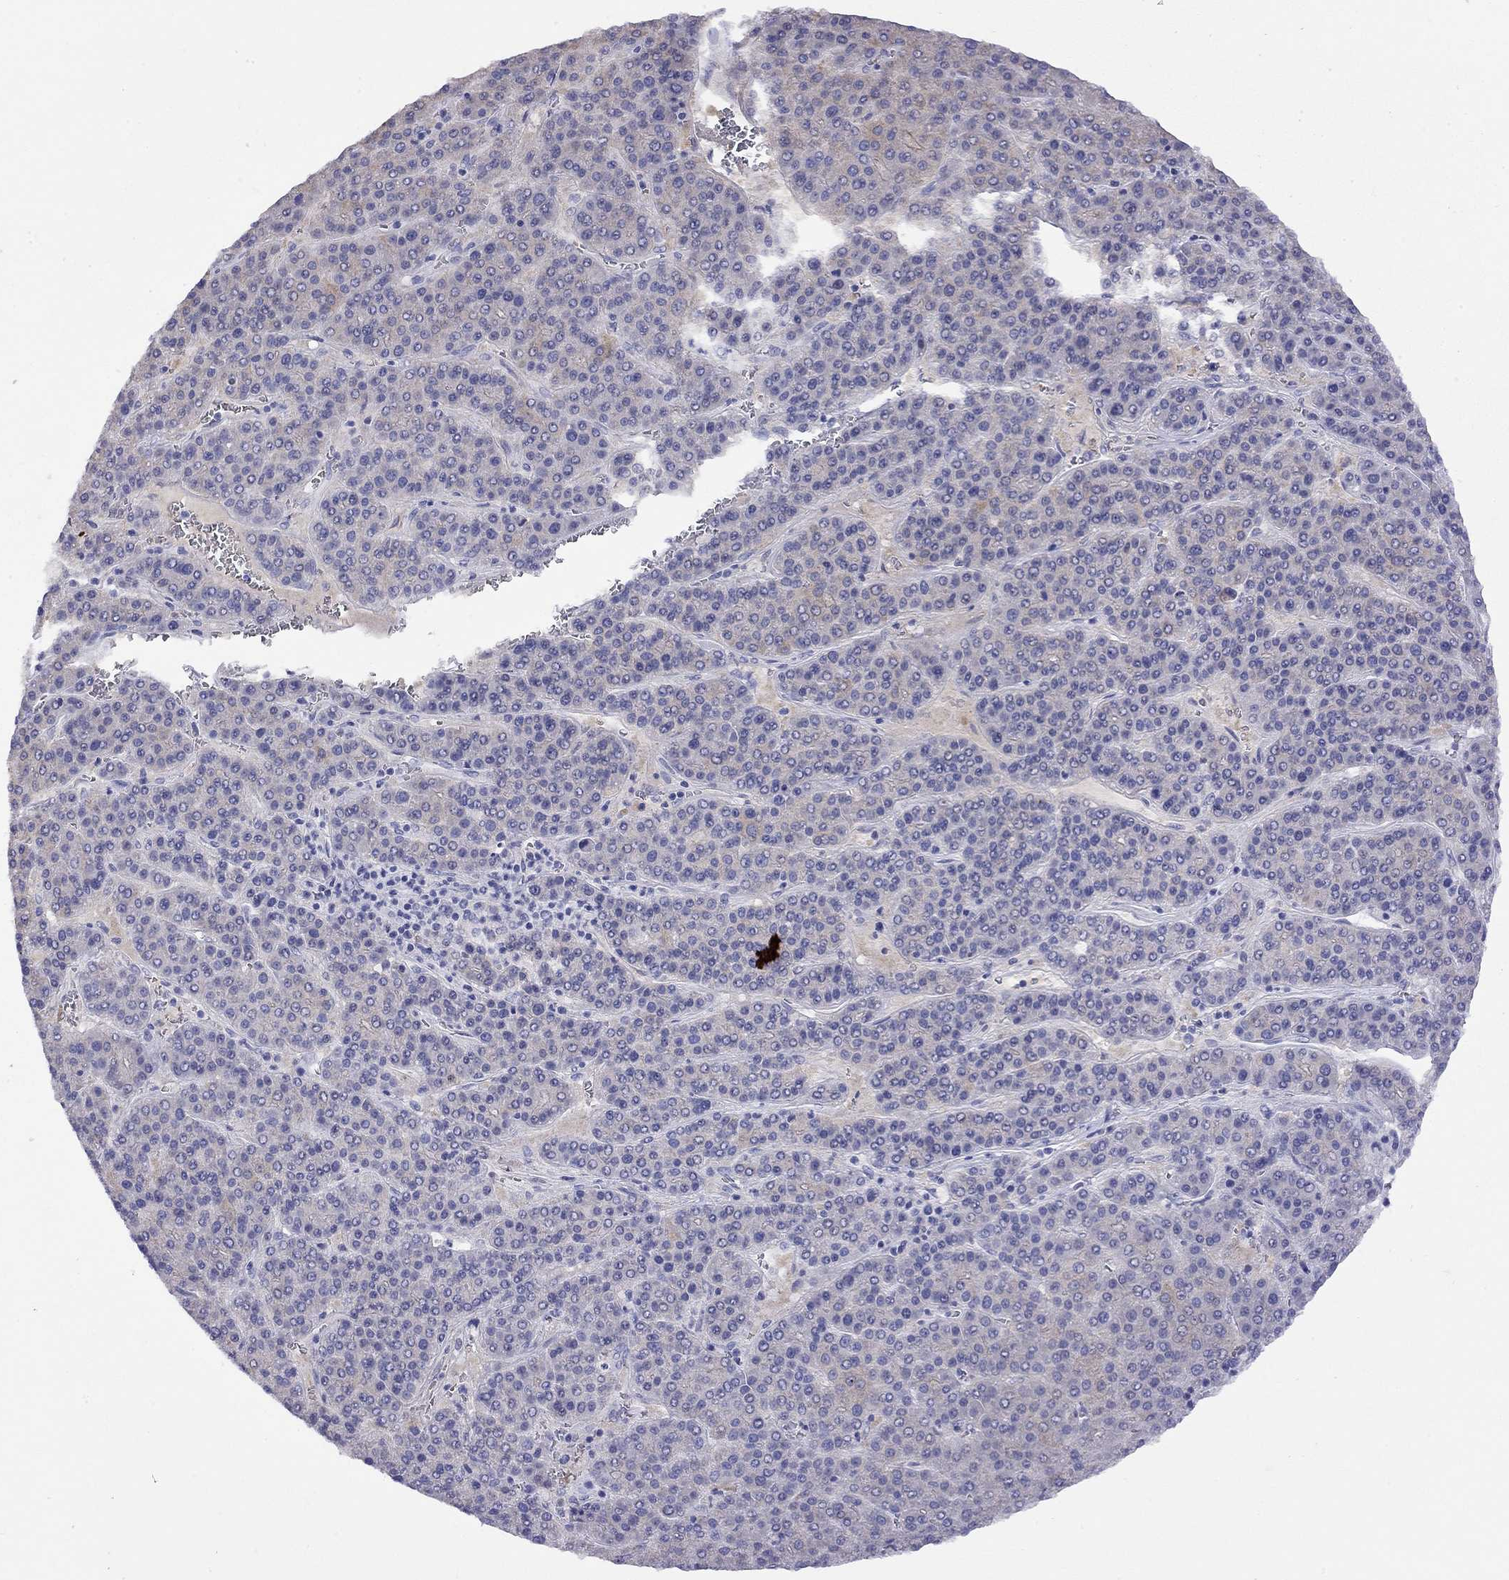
{"staining": {"intensity": "weak", "quantity": "<25%", "location": "cytoplasmic/membranous"}, "tissue": "liver cancer", "cell_type": "Tumor cells", "image_type": "cancer", "snomed": [{"axis": "morphology", "description": "Carcinoma, Hepatocellular, NOS"}, {"axis": "topography", "description": "Liver"}], "caption": "The IHC photomicrograph has no significant staining in tumor cells of hepatocellular carcinoma (liver) tissue. (Immunohistochemistry (ihc), brightfield microscopy, high magnification).", "gene": "GNAT3", "patient": {"sex": "female", "age": 58}}